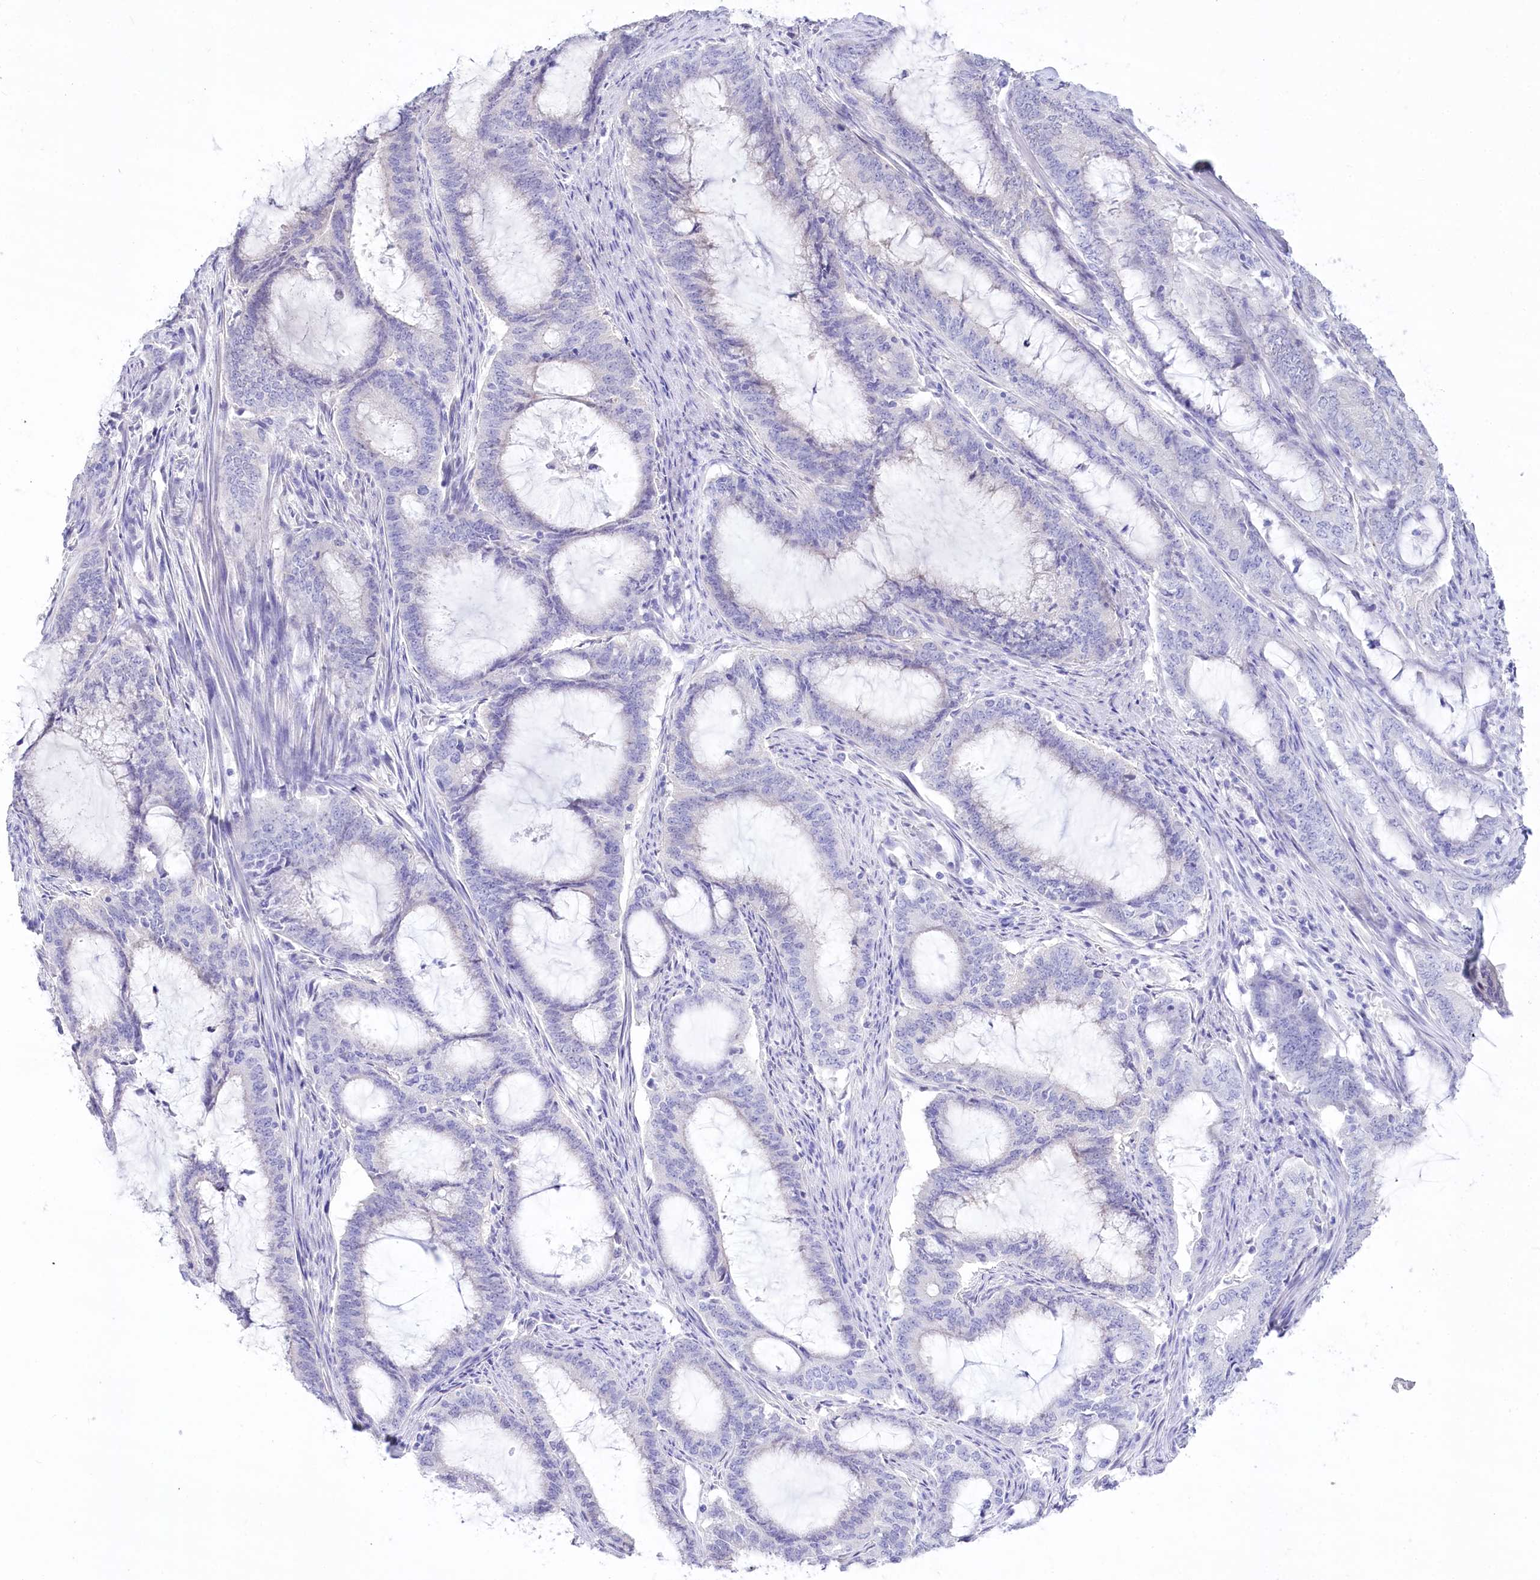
{"staining": {"intensity": "negative", "quantity": "none", "location": "none"}, "tissue": "endometrial cancer", "cell_type": "Tumor cells", "image_type": "cancer", "snomed": [{"axis": "morphology", "description": "Adenocarcinoma, NOS"}, {"axis": "topography", "description": "Endometrium"}], "caption": "Tumor cells show no significant positivity in endometrial adenocarcinoma.", "gene": "PBLD", "patient": {"sex": "female", "age": 51}}